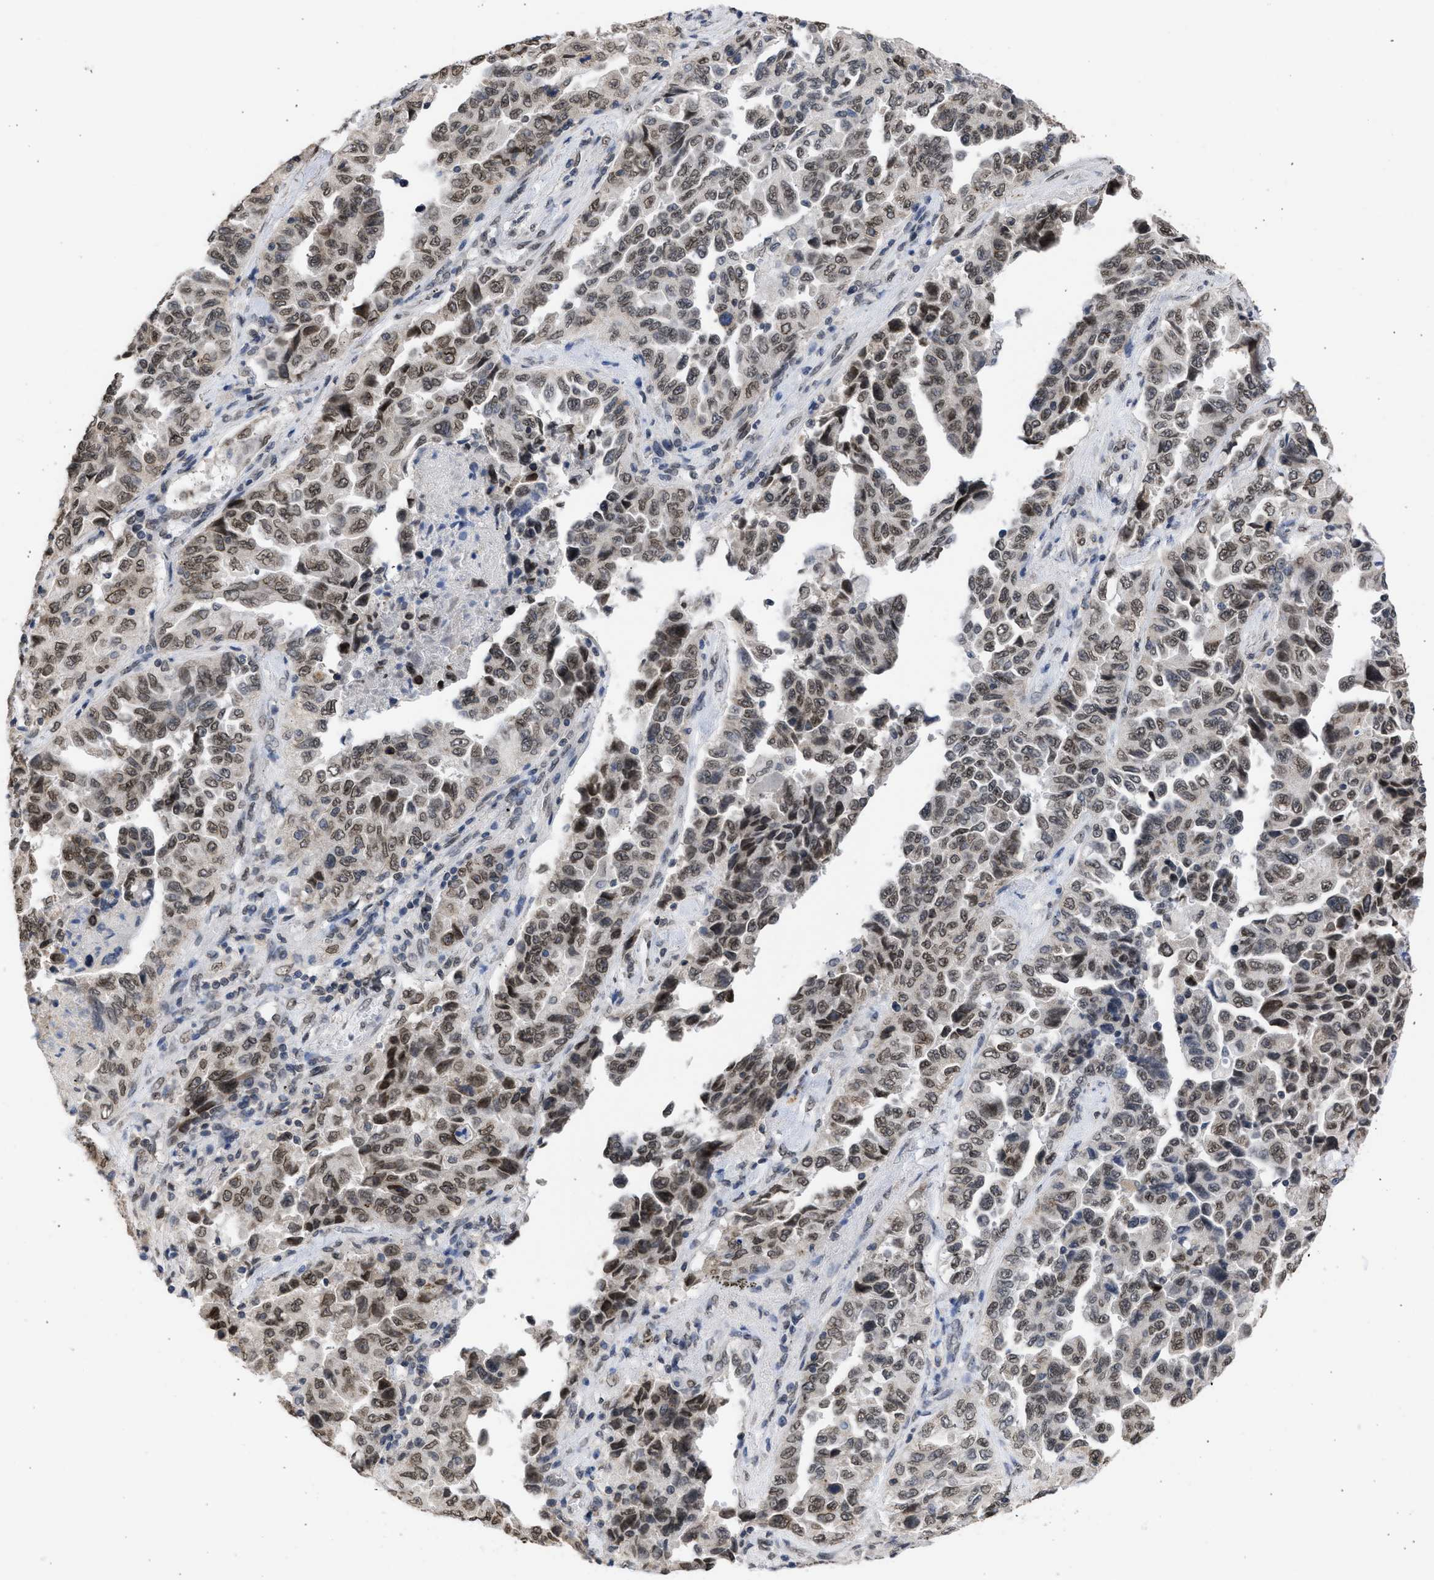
{"staining": {"intensity": "weak", "quantity": "25%-75%", "location": "cytoplasmic/membranous,nuclear"}, "tissue": "lung cancer", "cell_type": "Tumor cells", "image_type": "cancer", "snomed": [{"axis": "morphology", "description": "Adenocarcinoma, NOS"}, {"axis": "topography", "description": "Lung"}], "caption": "Immunohistochemistry (IHC) (DAB (3,3'-diaminobenzidine)) staining of adenocarcinoma (lung) shows weak cytoplasmic/membranous and nuclear protein staining in about 25%-75% of tumor cells. The staining was performed using DAB, with brown indicating positive protein expression. Nuclei are stained blue with hematoxylin.", "gene": "NUP35", "patient": {"sex": "female", "age": 51}}